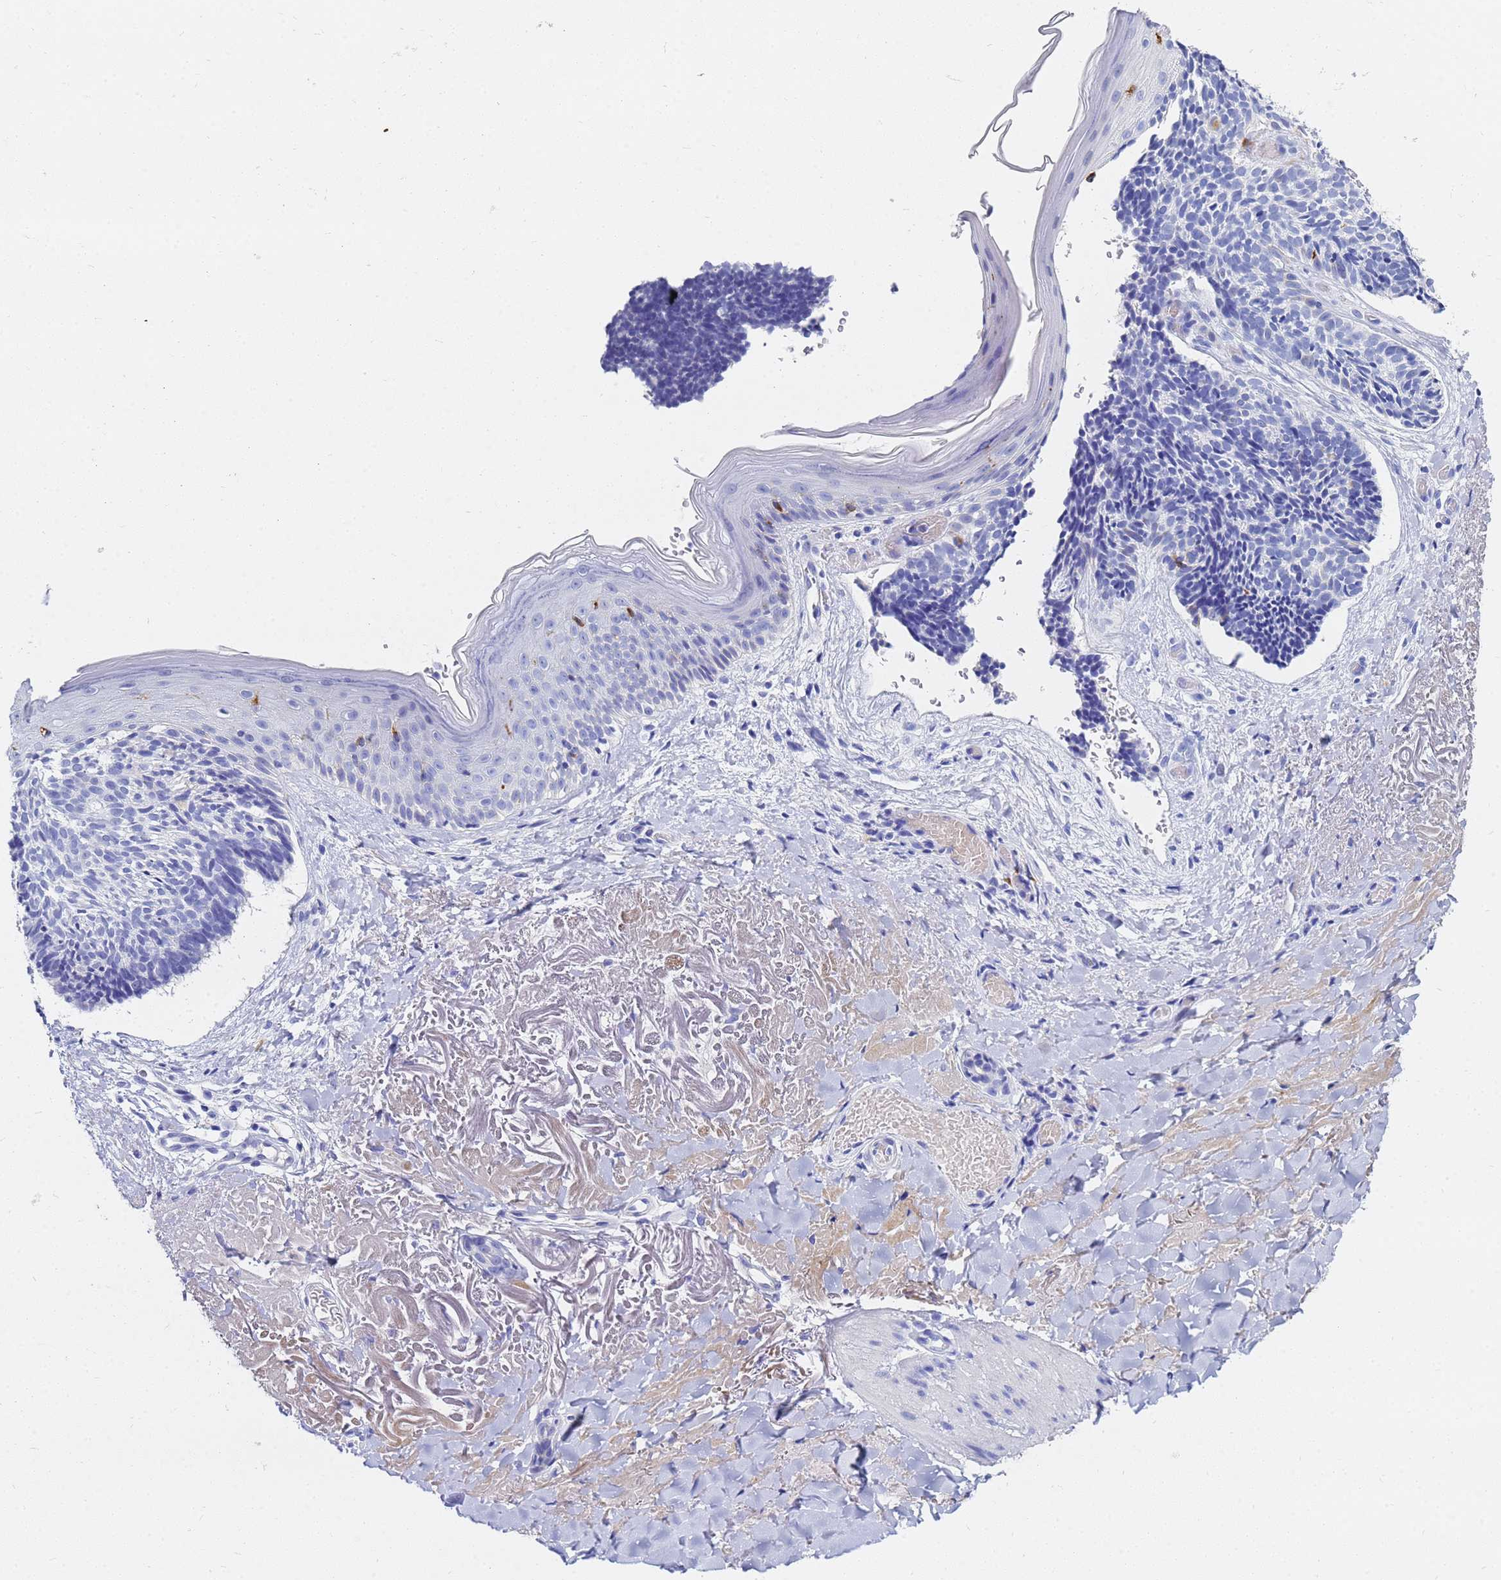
{"staining": {"intensity": "negative", "quantity": "none", "location": "none"}, "tissue": "skin cancer", "cell_type": "Tumor cells", "image_type": "cancer", "snomed": [{"axis": "morphology", "description": "Basal cell carcinoma"}, {"axis": "topography", "description": "Skin"}], "caption": "Human skin basal cell carcinoma stained for a protein using IHC shows no staining in tumor cells.", "gene": "C2orf72", "patient": {"sex": "male", "age": 84}}